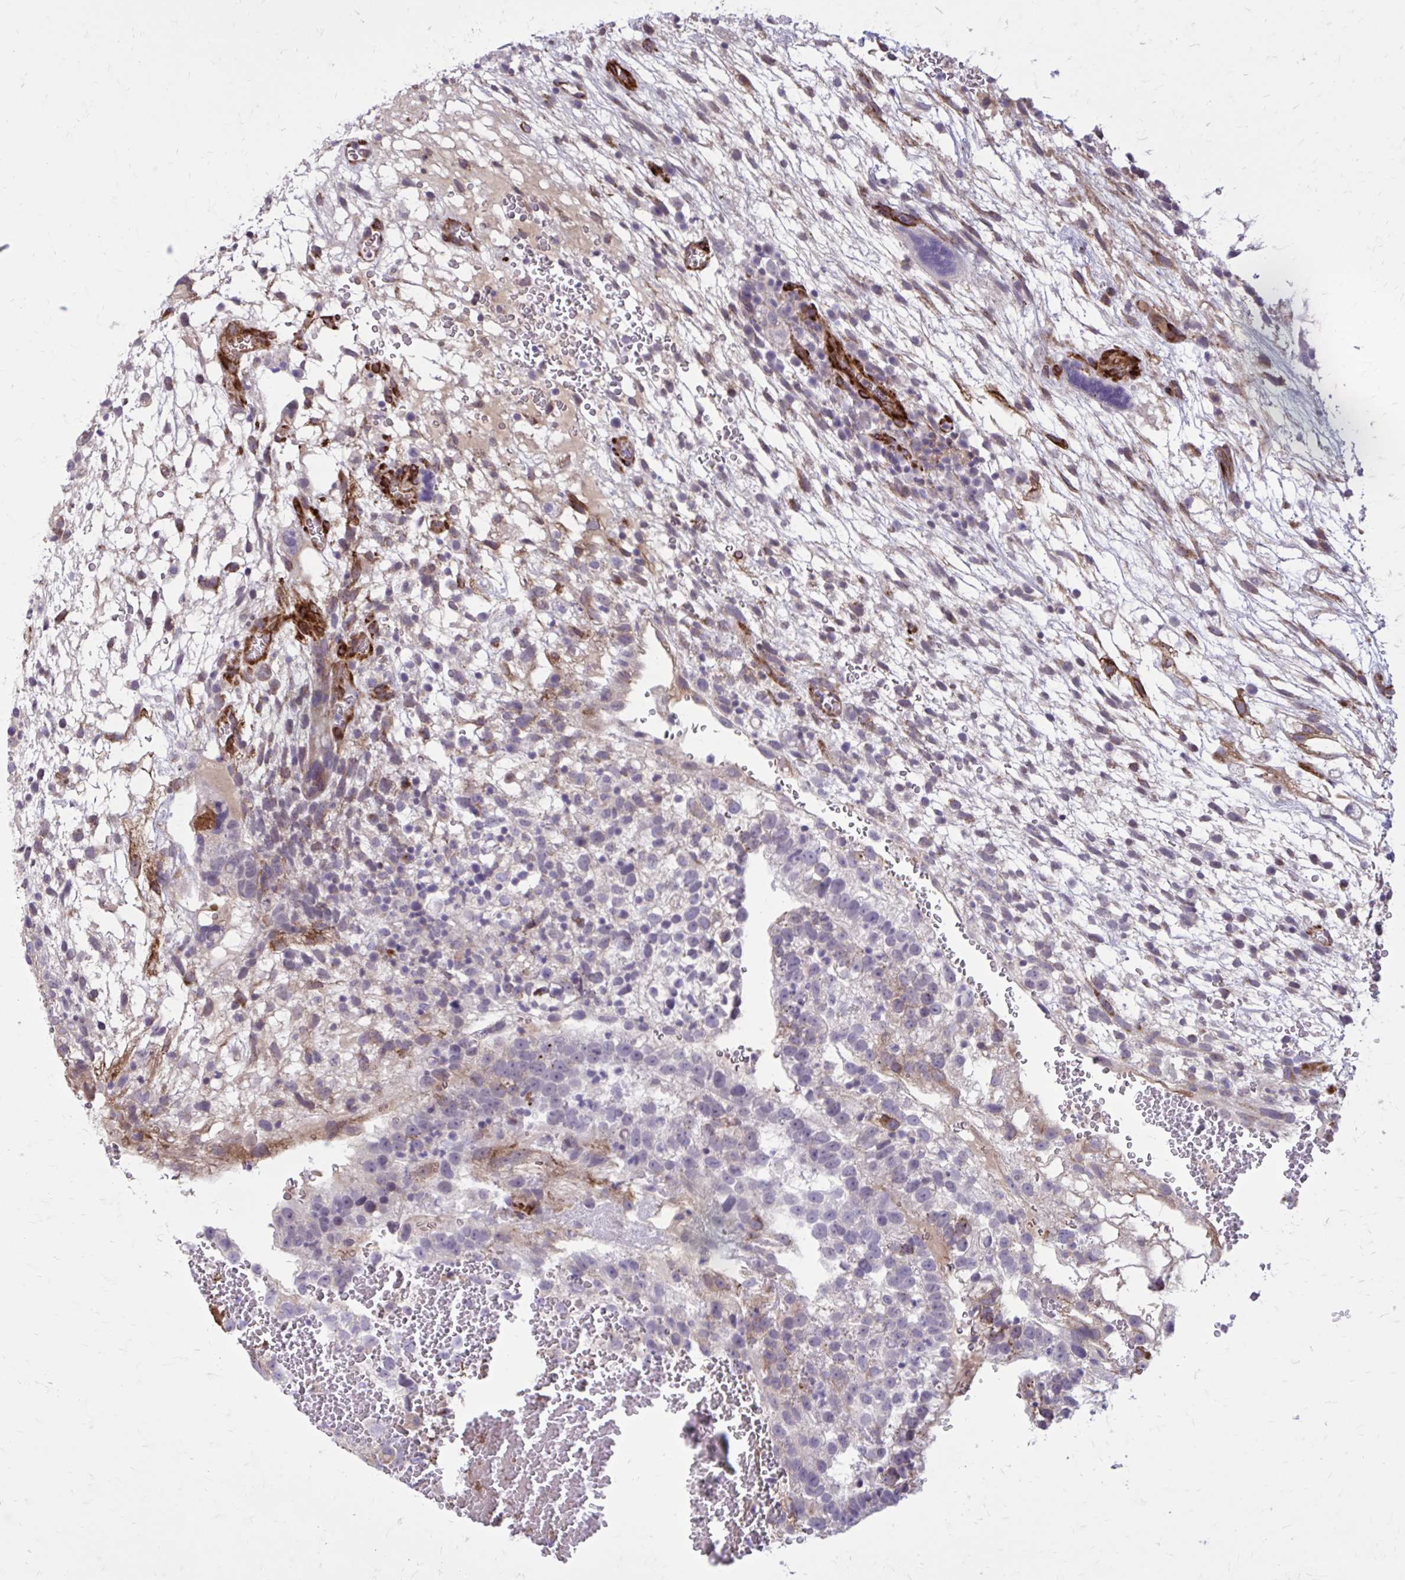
{"staining": {"intensity": "negative", "quantity": "none", "location": "none"}, "tissue": "testis cancer", "cell_type": "Tumor cells", "image_type": "cancer", "snomed": [{"axis": "morphology", "description": "Normal tissue, NOS"}, {"axis": "morphology", "description": "Carcinoma, Embryonal, NOS"}, {"axis": "topography", "description": "Testis"}], "caption": "This is a photomicrograph of immunohistochemistry (IHC) staining of testis cancer, which shows no staining in tumor cells. (Brightfield microscopy of DAB IHC at high magnification).", "gene": "BEND5", "patient": {"sex": "male", "age": 32}}